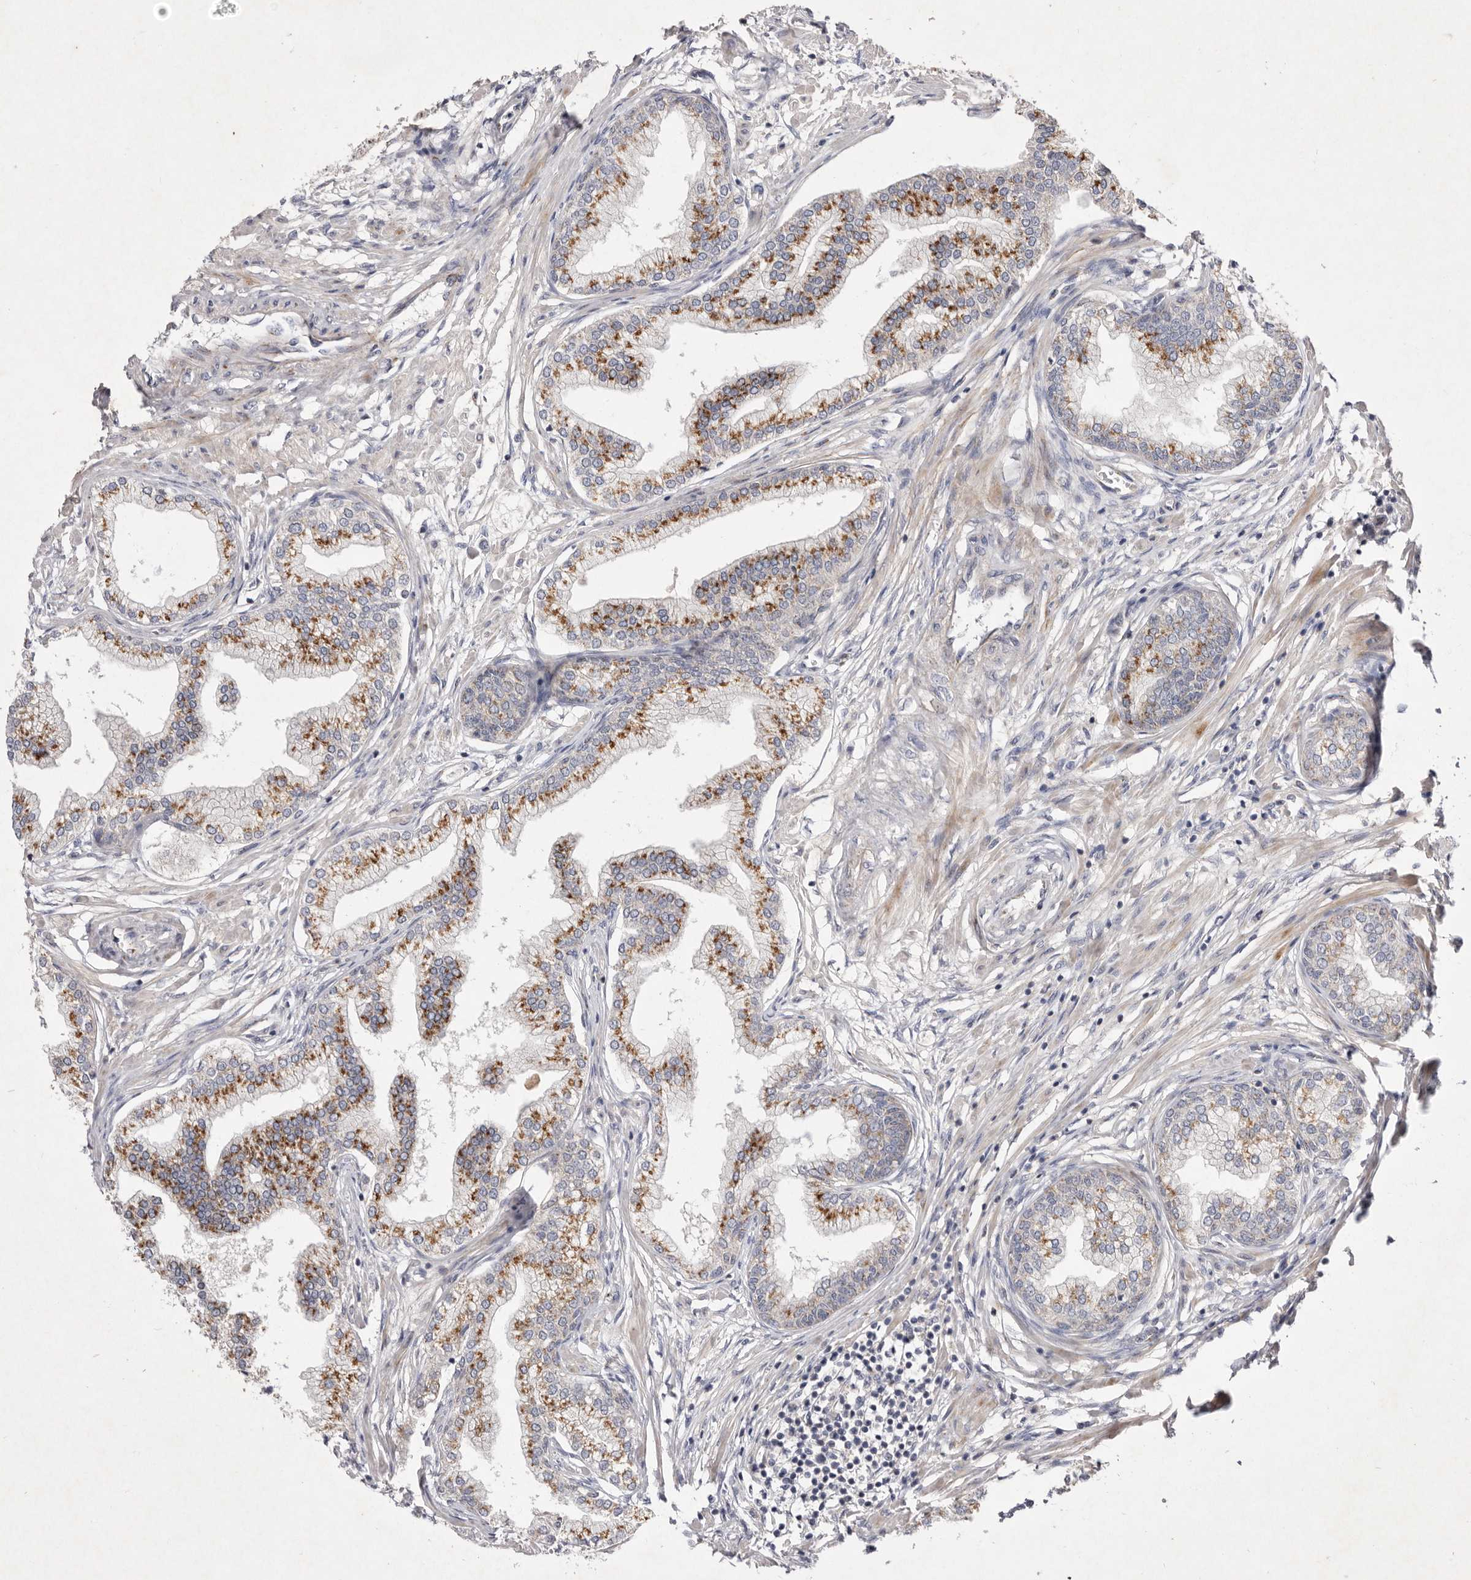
{"staining": {"intensity": "moderate", "quantity": ">75%", "location": "cytoplasmic/membranous"}, "tissue": "prostate", "cell_type": "Glandular cells", "image_type": "normal", "snomed": [{"axis": "morphology", "description": "Normal tissue, NOS"}, {"axis": "morphology", "description": "Urothelial carcinoma, Low grade"}, {"axis": "topography", "description": "Urinary bladder"}, {"axis": "topography", "description": "Prostate"}], "caption": "The image exhibits a brown stain indicating the presence of a protein in the cytoplasmic/membranous of glandular cells in prostate. The protein is stained brown, and the nuclei are stained in blue (DAB (3,3'-diaminobenzidine) IHC with brightfield microscopy, high magnification).", "gene": "USP24", "patient": {"sex": "male", "age": 60}}